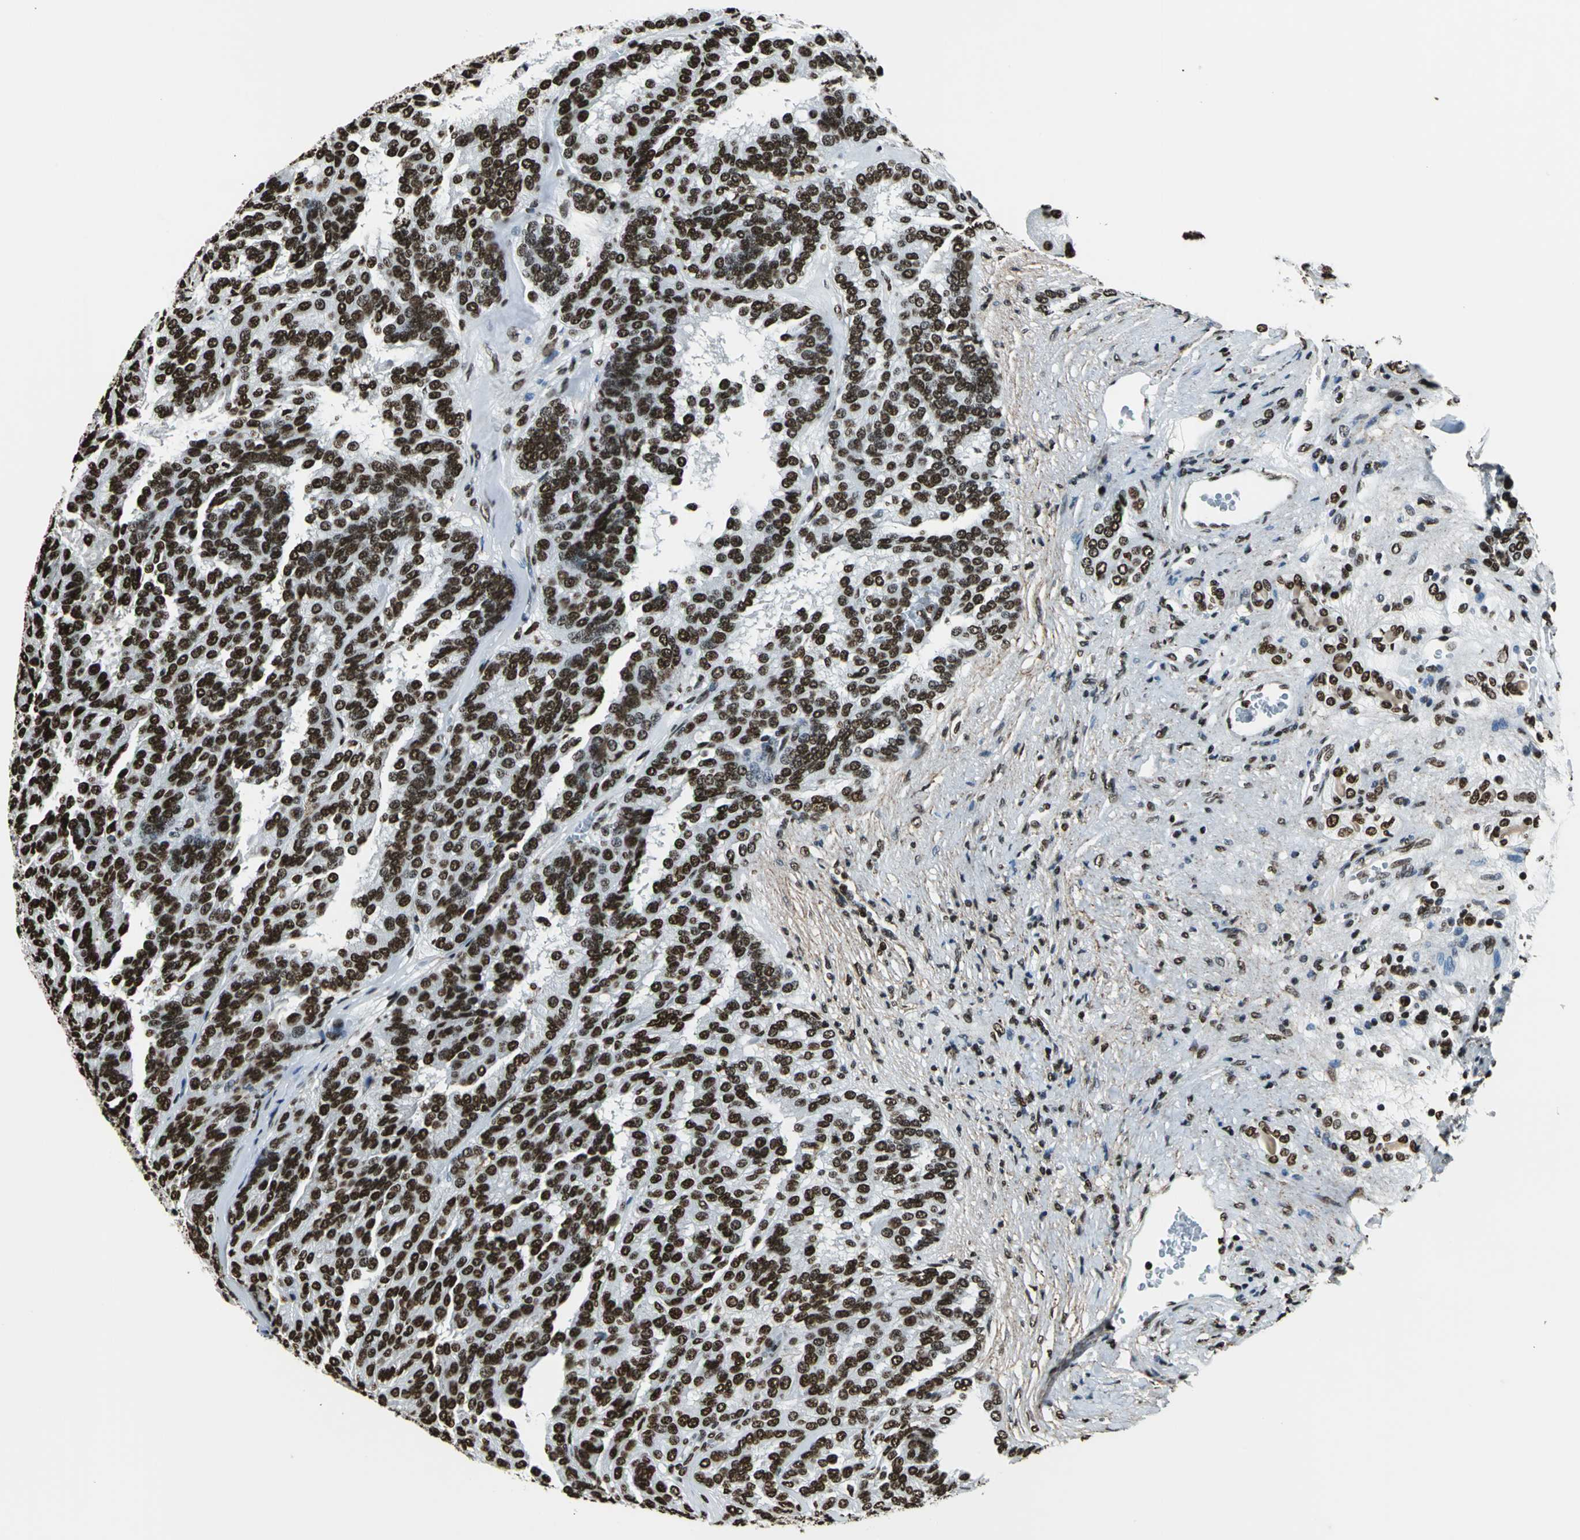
{"staining": {"intensity": "strong", "quantity": ">75%", "location": "nuclear"}, "tissue": "renal cancer", "cell_type": "Tumor cells", "image_type": "cancer", "snomed": [{"axis": "morphology", "description": "Adenocarcinoma, NOS"}, {"axis": "topography", "description": "Kidney"}], "caption": "The photomicrograph displays immunohistochemical staining of renal adenocarcinoma. There is strong nuclear staining is appreciated in about >75% of tumor cells.", "gene": "APEX1", "patient": {"sex": "male", "age": 46}}